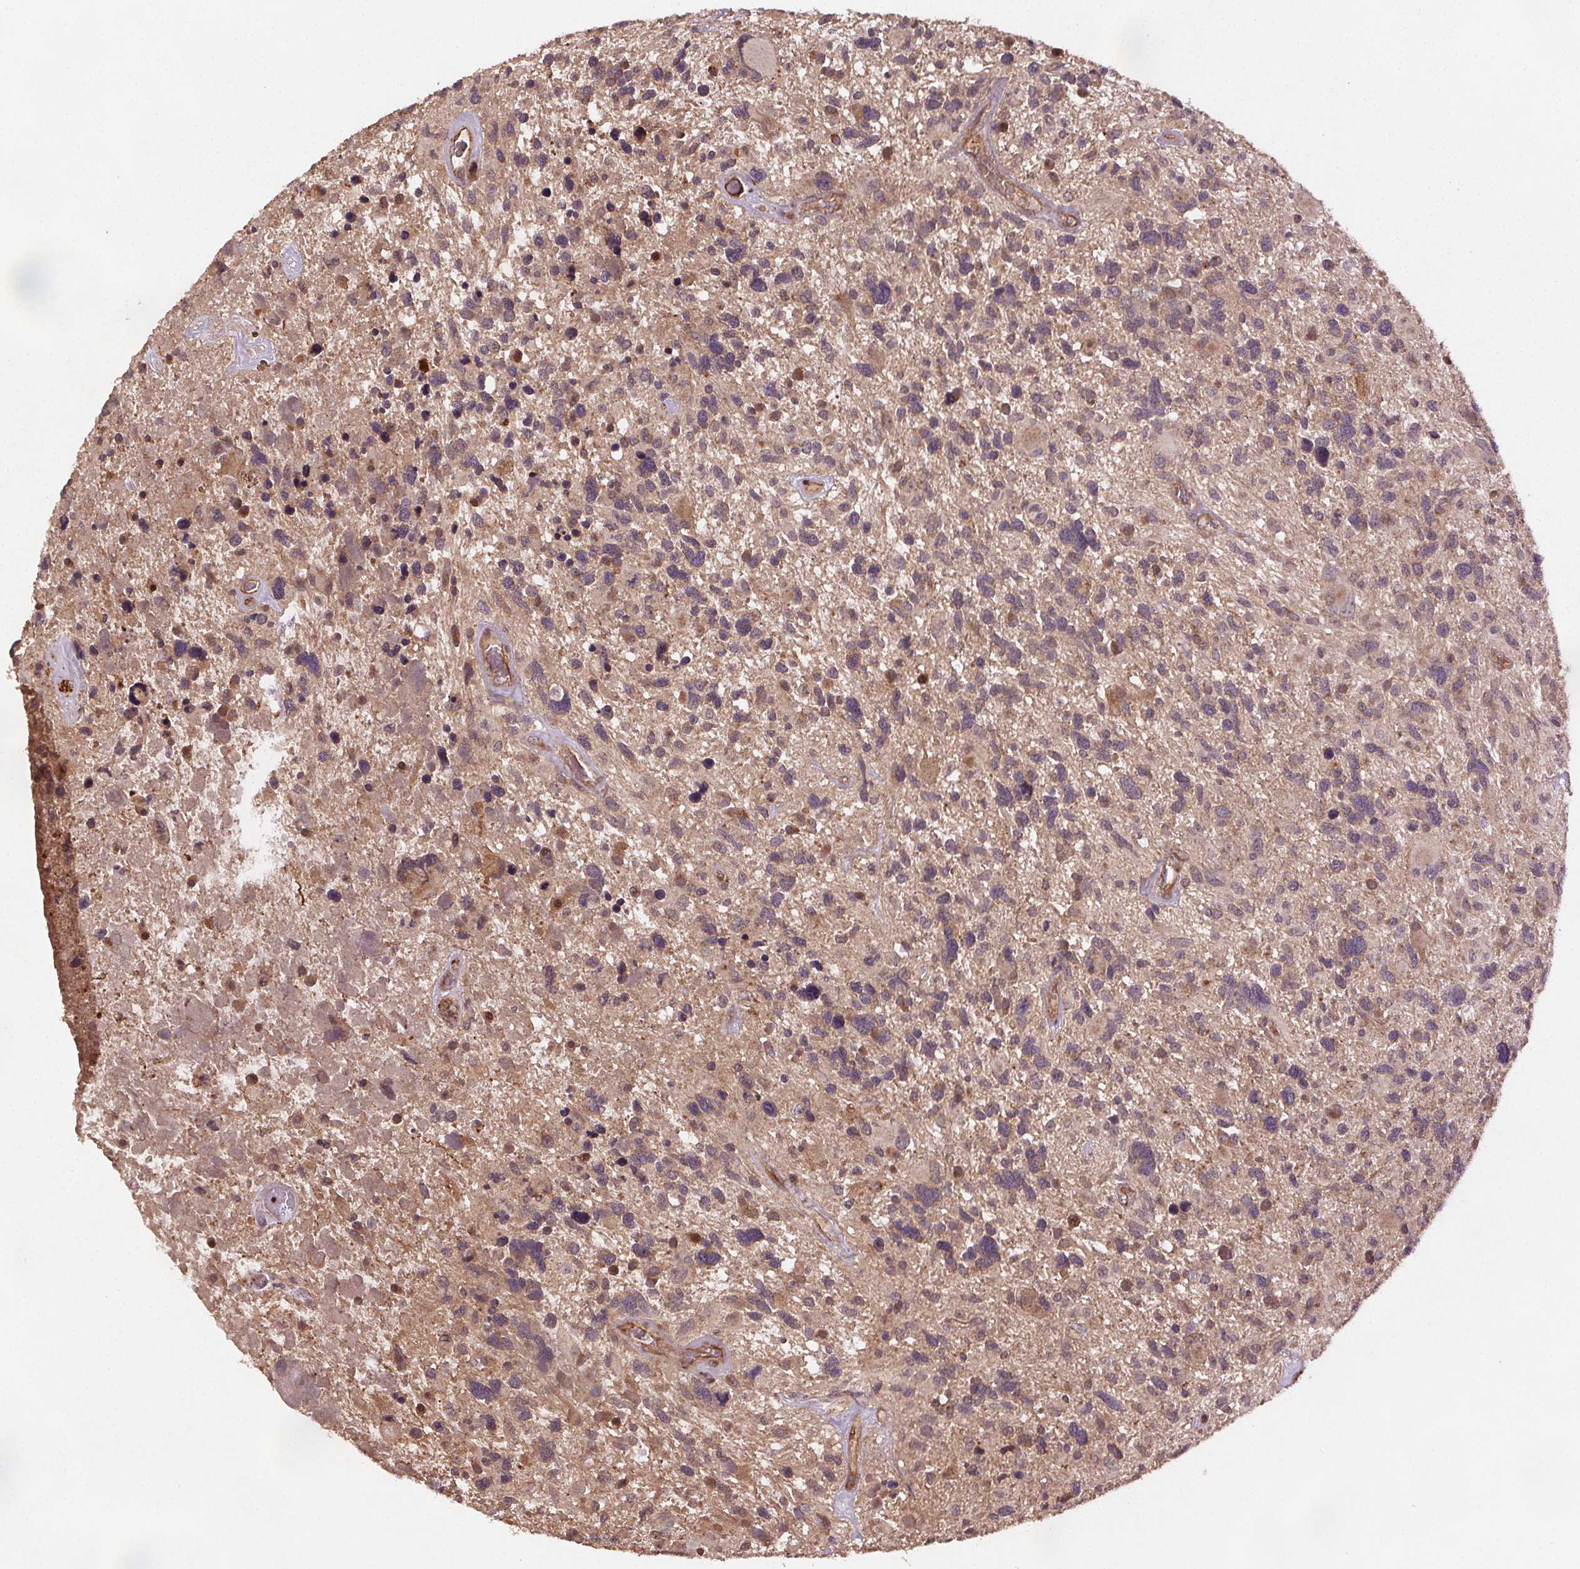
{"staining": {"intensity": "weak", "quantity": "<25%", "location": "cytoplasmic/membranous"}, "tissue": "glioma", "cell_type": "Tumor cells", "image_type": "cancer", "snomed": [{"axis": "morphology", "description": "Glioma, malignant, High grade"}, {"axis": "topography", "description": "Brain"}], "caption": "An immunohistochemistry (IHC) image of high-grade glioma (malignant) is shown. There is no staining in tumor cells of high-grade glioma (malignant).", "gene": "SEC14L2", "patient": {"sex": "male", "age": 49}}